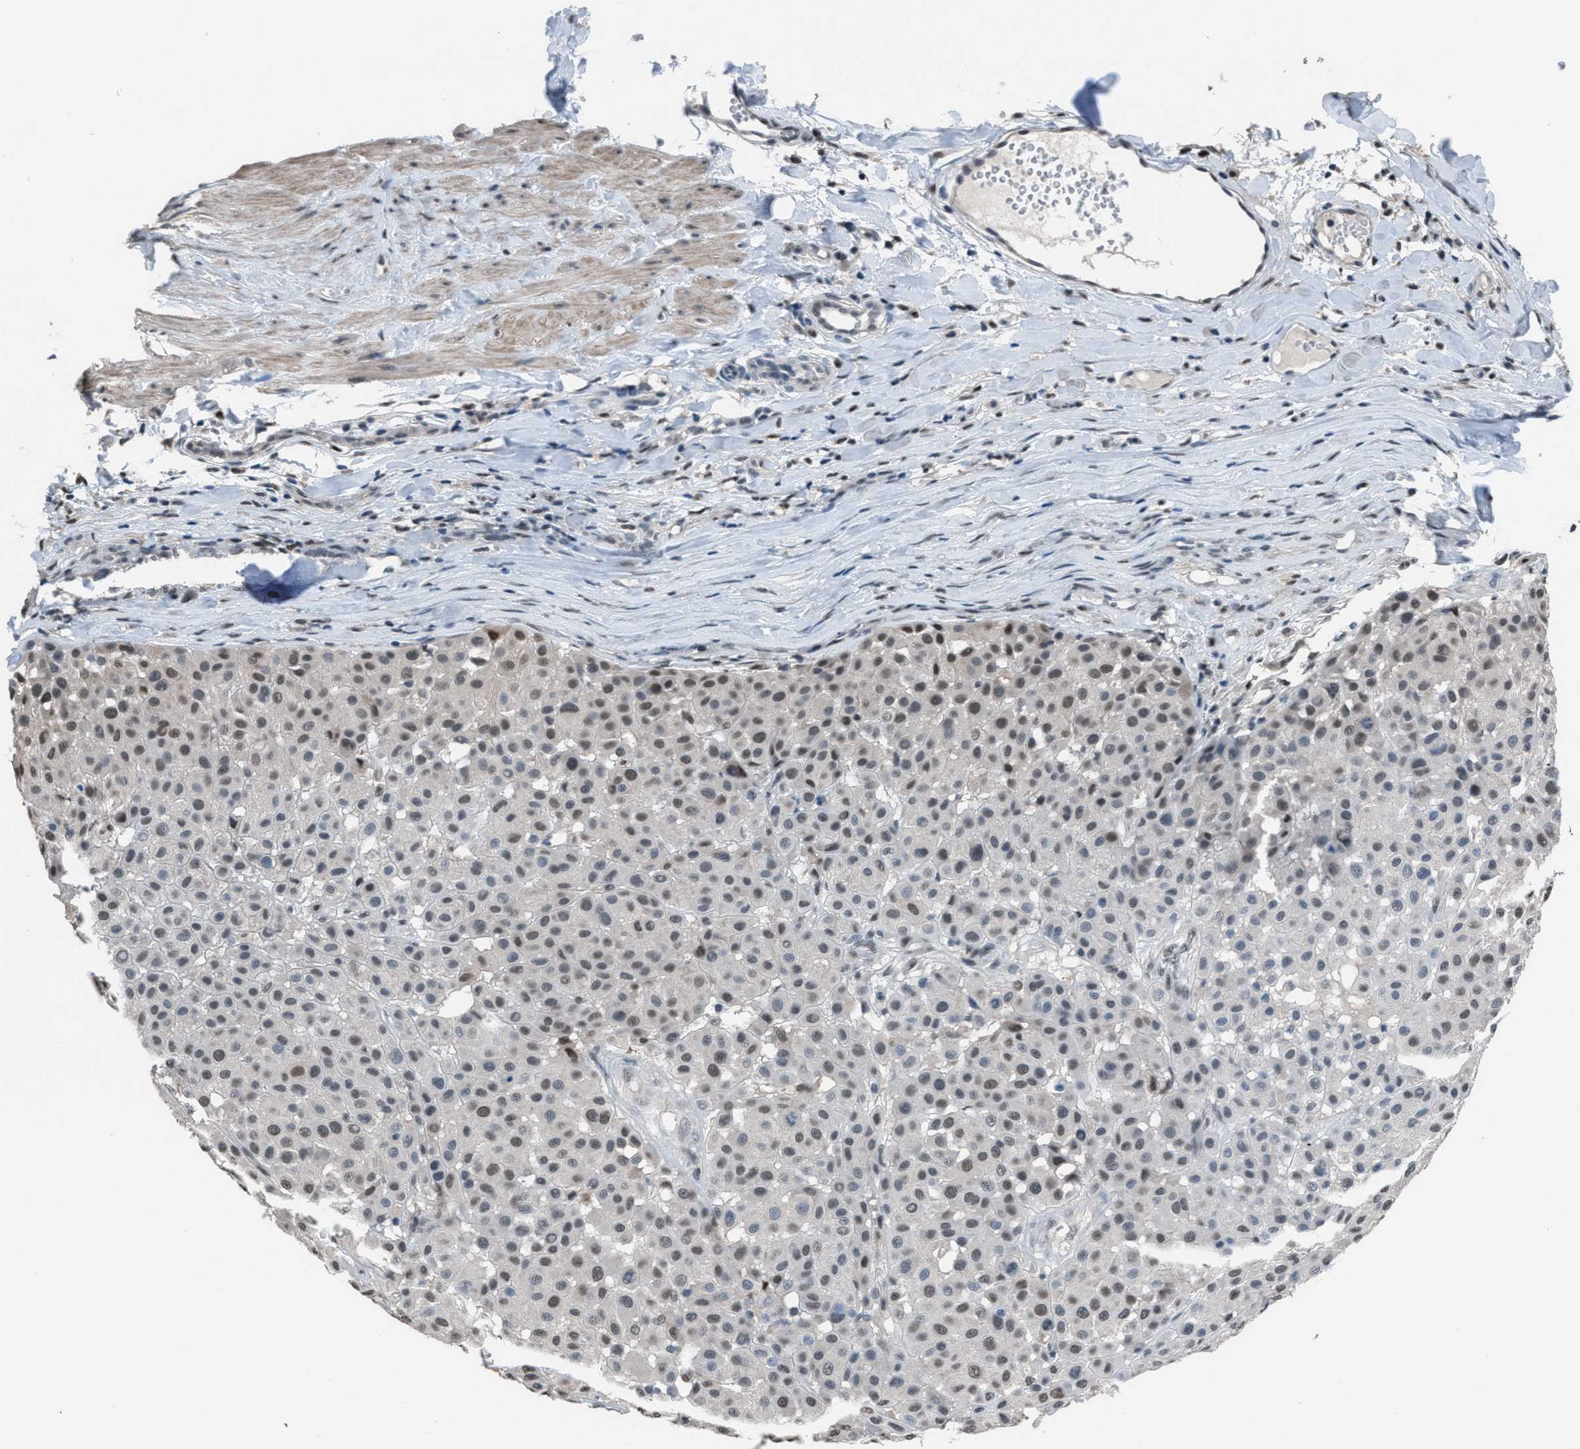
{"staining": {"intensity": "weak", "quantity": "25%-75%", "location": "nuclear"}, "tissue": "melanoma", "cell_type": "Tumor cells", "image_type": "cancer", "snomed": [{"axis": "morphology", "description": "Malignant melanoma, Metastatic site"}, {"axis": "topography", "description": "Soft tissue"}], "caption": "Tumor cells display low levels of weak nuclear expression in about 25%-75% of cells in human melanoma.", "gene": "ZNF276", "patient": {"sex": "male", "age": 41}}